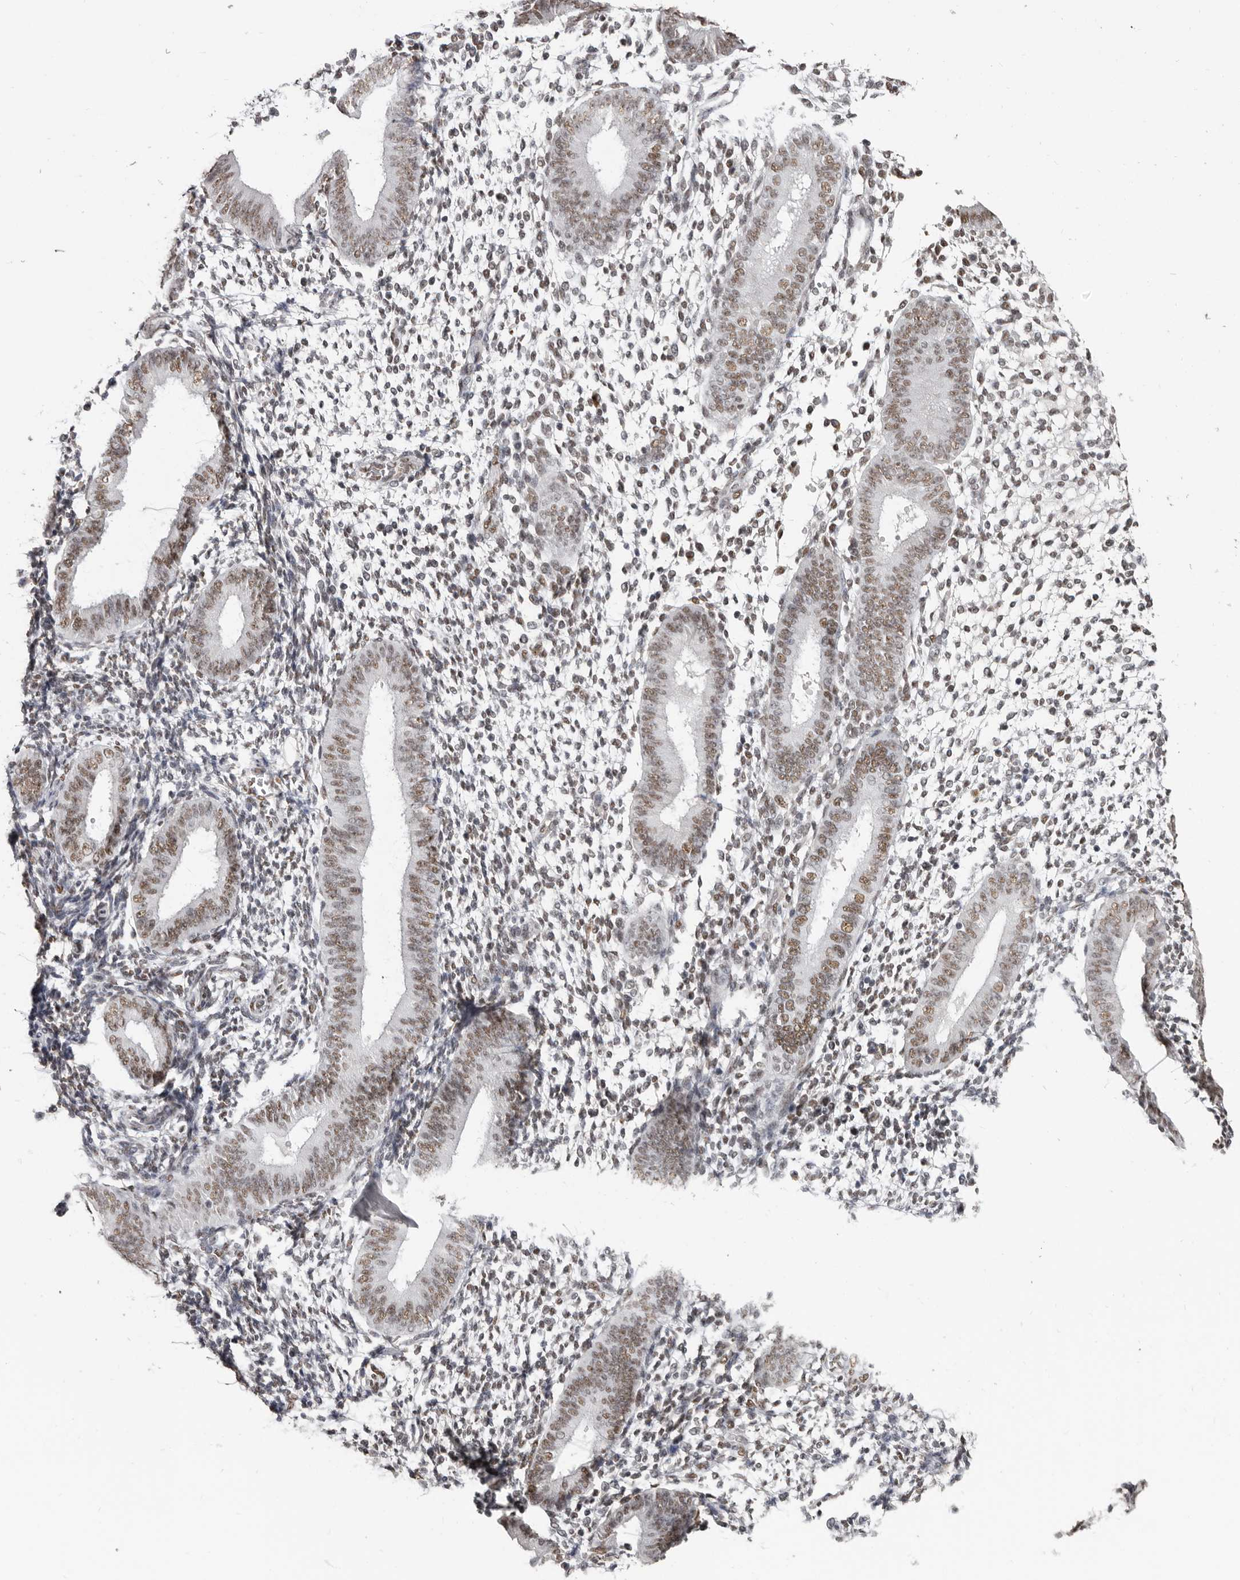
{"staining": {"intensity": "weak", "quantity": "25%-75%", "location": "nuclear"}, "tissue": "endometrium", "cell_type": "Cells in endometrial stroma", "image_type": "normal", "snomed": [{"axis": "morphology", "description": "Normal tissue, NOS"}, {"axis": "topography", "description": "Uterus"}, {"axis": "topography", "description": "Endometrium"}], "caption": "A high-resolution image shows immunohistochemistry staining of unremarkable endometrium, which displays weak nuclear staining in approximately 25%-75% of cells in endometrial stroma.", "gene": "SCAF4", "patient": {"sex": "female", "age": 48}}